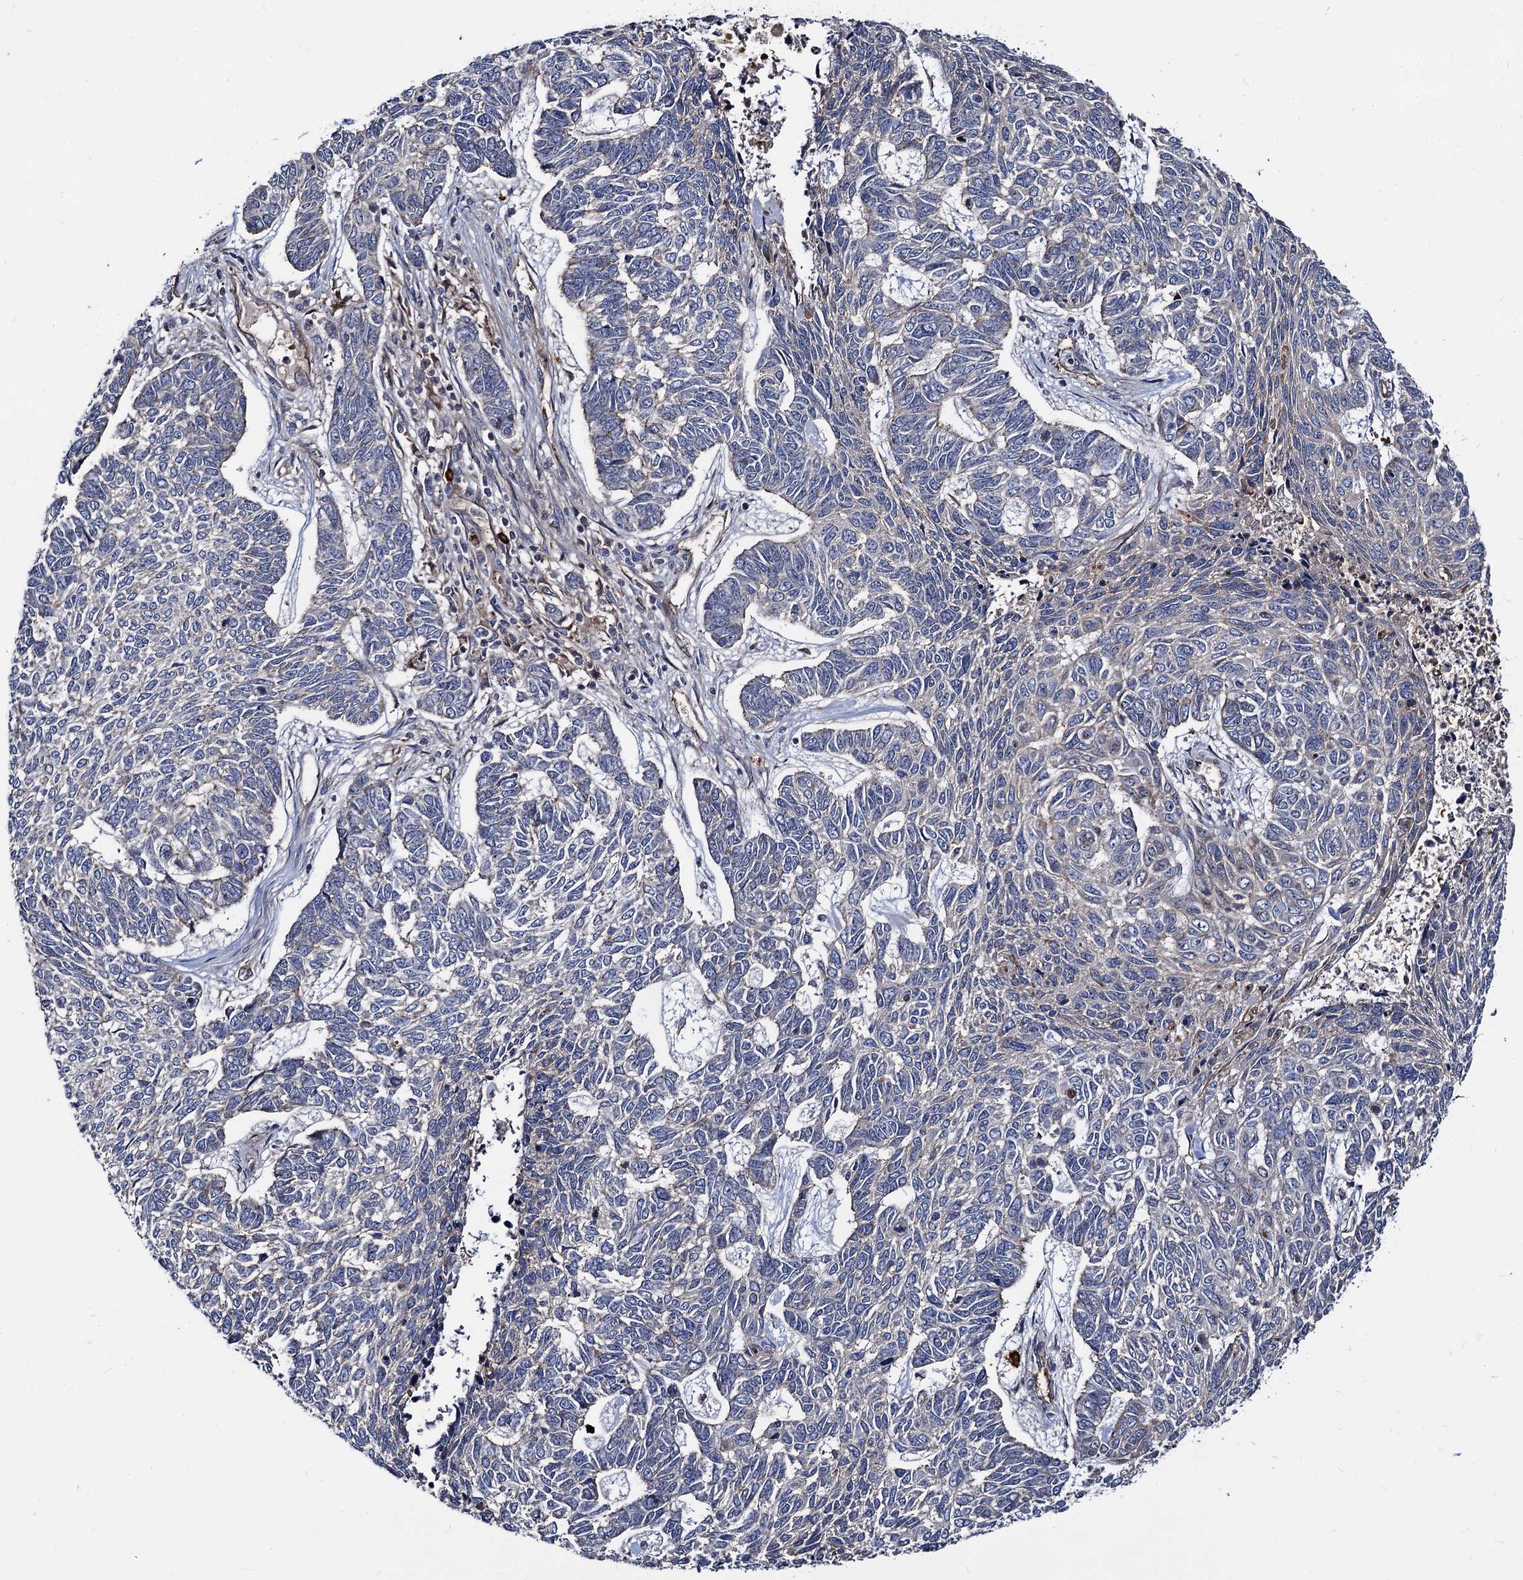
{"staining": {"intensity": "negative", "quantity": "none", "location": "none"}, "tissue": "skin cancer", "cell_type": "Tumor cells", "image_type": "cancer", "snomed": [{"axis": "morphology", "description": "Basal cell carcinoma"}, {"axis": "topography", "description": "Skin"}], "caption": "Protein analysis of skin cancer (basal cell carcinoma) demonstrates no significant staining in tumor cells. (Brightfield microscopy of DAB immunohistochemistry (IHC) at high magnification).", "gene": "KXD1", "patient": {"sex": "female", "age": 65}}